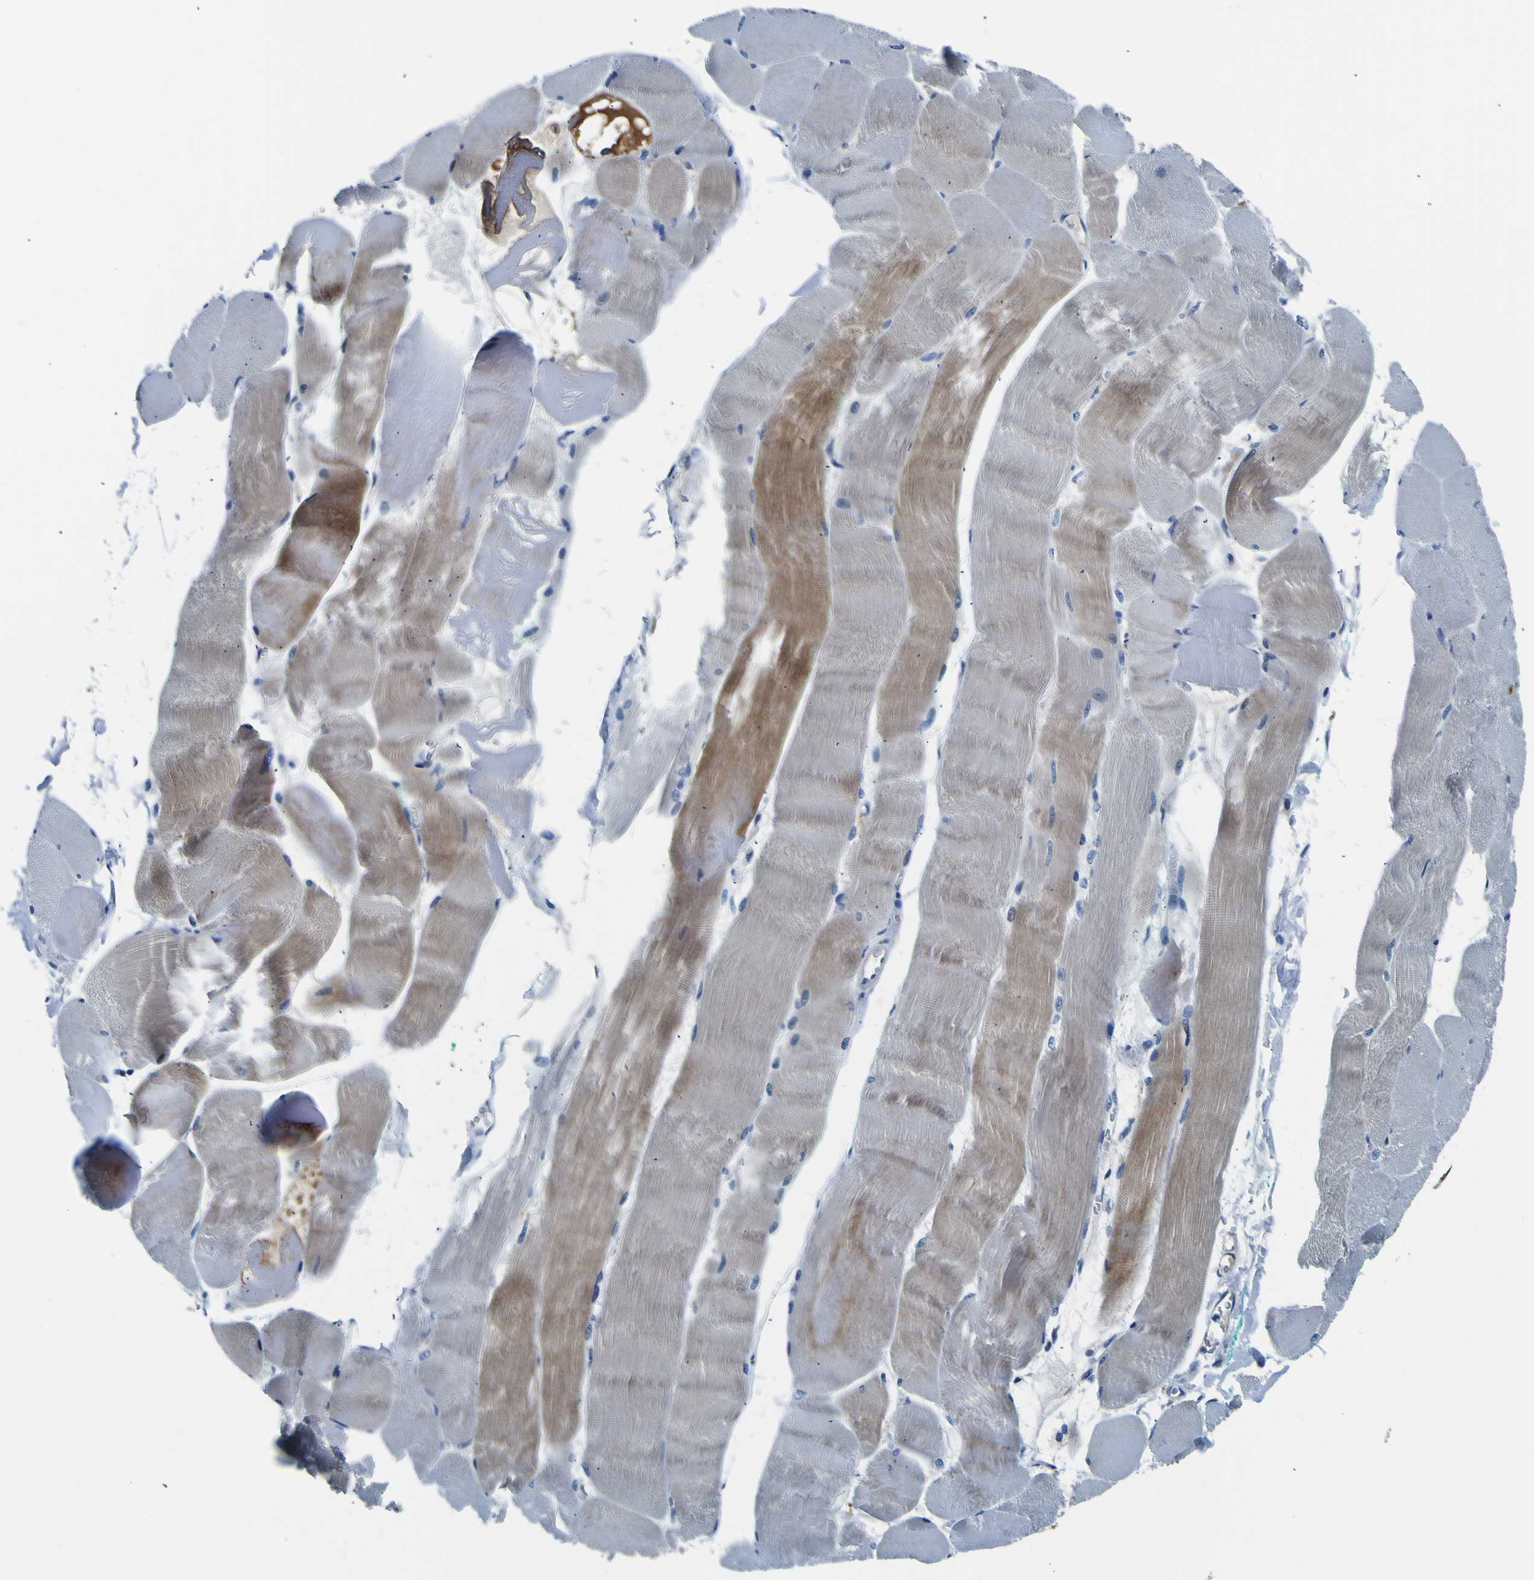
{"staining": {"intensity": "moderate", "quantity": "25%-75%", "location": "cytoplasmic/membranous"}, "tissue": "skeletal muscle", "cell_type": "Myocytes", "image_type": "normal", "snomed": [{"axis": "morphology", "description": "Normal tissue, NOS"}, {"axis": "morphology", "description": "Squamous cell carcinoma, NOS"}, {"axis": "topography", "description": "Skeletal muscle"}], "caption": "This image reveals IHC staining of benign human skeletal muscle, with medium moderate cytoplasmic/membranous staining in approximately 25%-75% of myocytes.", "gene": "ADGRA2", "patient": {"sex": "male", "age": 51}}